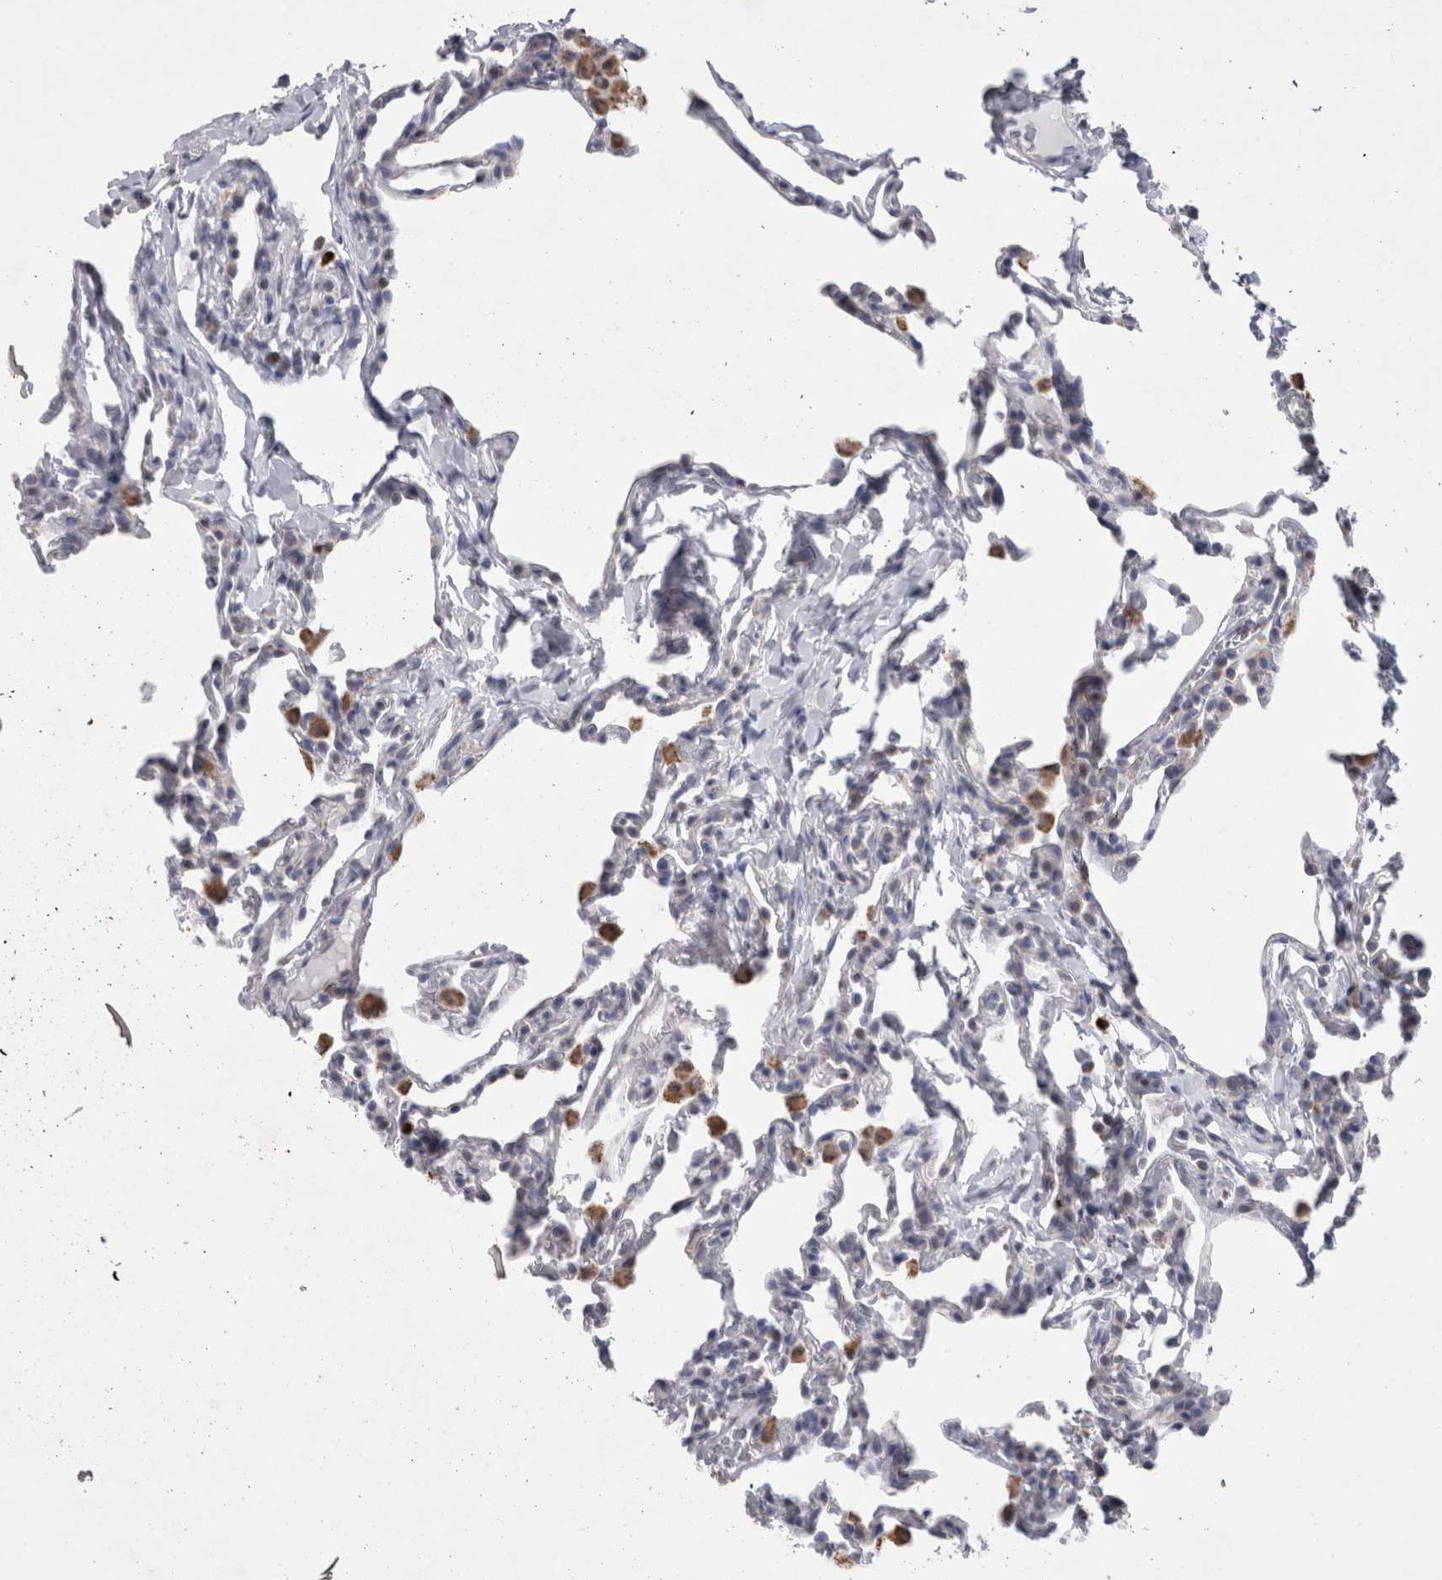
{"staining": {"intensity": "negative", "quantity": "none", "location": "none"}, "tissue": "lung", "cell_type": "Alveolar cells", "image_type": "normal", "snomed": [{"axis": "morphology", "description": "Normal tissue, NOS"}, {"axis": "topography", "description": "Lung"}], "caption": "IHC image of unremarkable lung: human lung stained with DAB (3,3'-diaminobenzidine) demonstrates no significant protein staining in alveolar cells.", "gene": "AGMAT", "patient": {"sex": "male", "age": 20}}